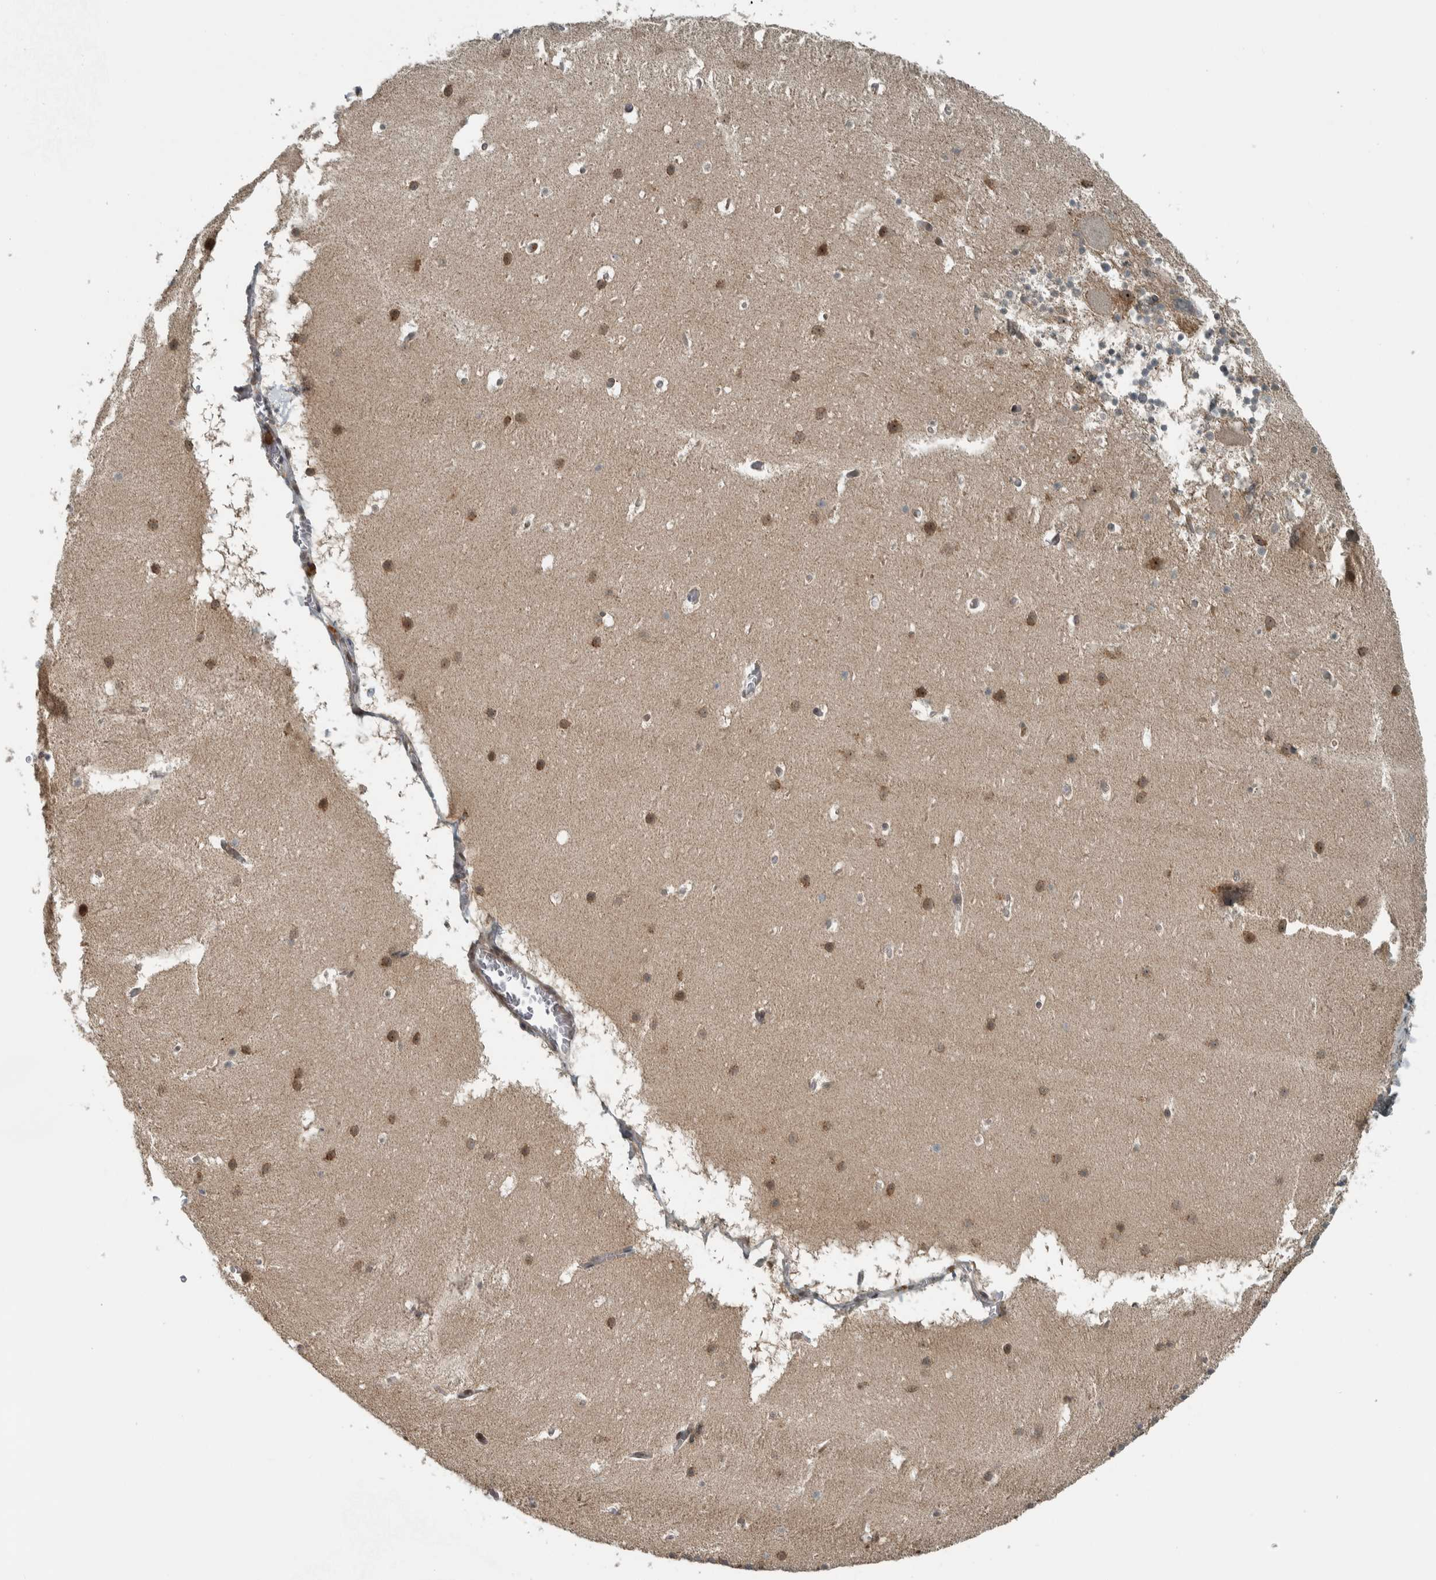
{"staining": {"intensity": "moderate", "quantity": ">75%", "location": "cytoplasmic/membranous"}, "tissue": "cerebellum", "cell_type": "Cells in granular layer", "image_type": "normal", "snomed": [{"axis": "morphology", "description": "Normal tissue, NOS"}, {"axis": "topography", "description": "Cerebellum"}], "caption": "Cells in granular layer display moderate cytoplasmic/membranous expression in about >75% of cells in normal cerebellum. The staining was performed using DAB to visualize the protein expression in brown, while the nuclei were stained in blue with hematoxylin (Magnification: 20x).", "gene": "XPO5", "patient": {"sex": "male", "age": 45}}